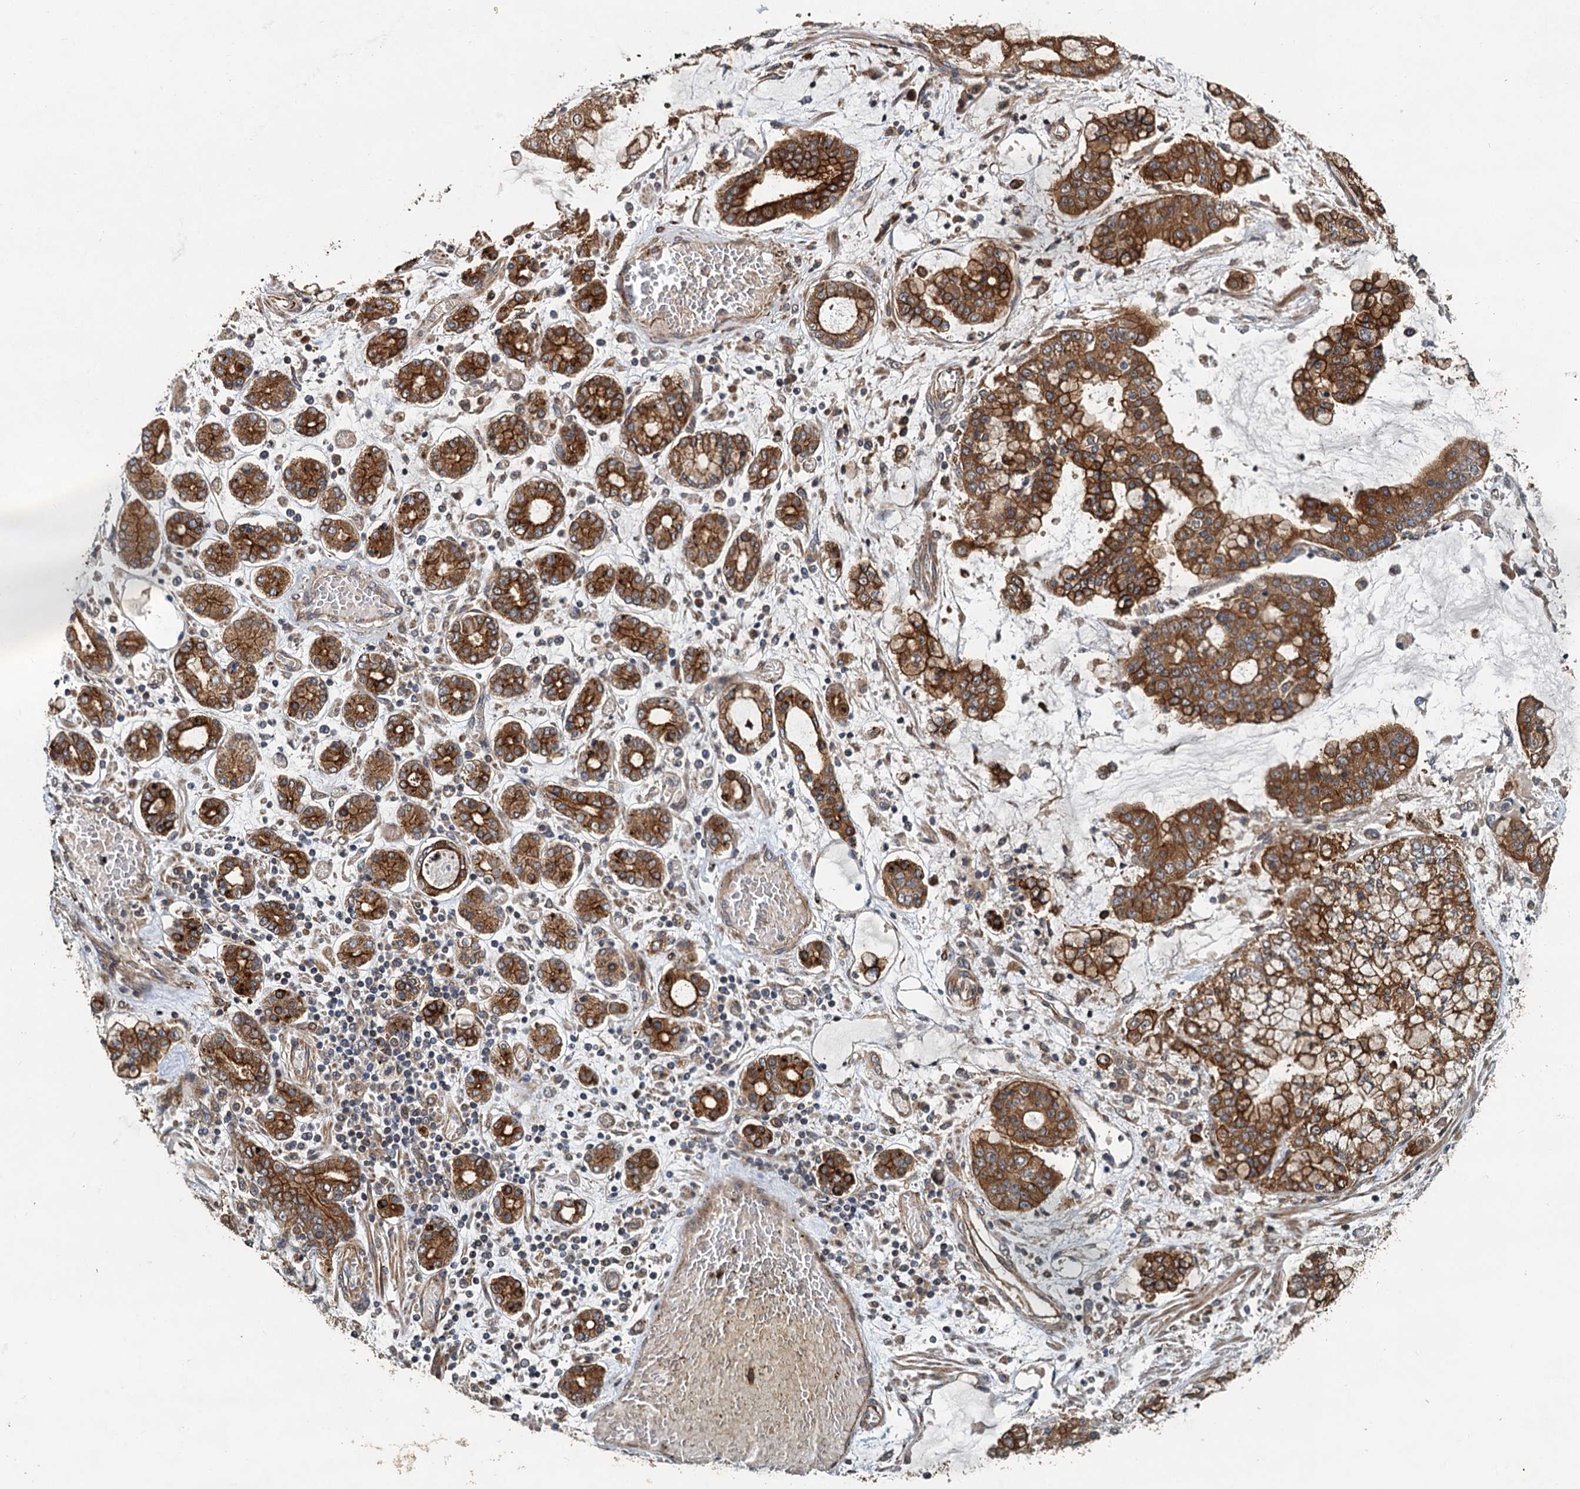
{"staining": {"intensity": "strong", "quantity": ">75%", "location": "cytoplasmic/membranous"}, "tissue": "stomach cancer", "cell_type": "Tumor cells", "image_type": "cancer", "snomed": [{"axis": "morphology", "description": "Normal tissue, NOS"}, {"axis": "morphology", "description": "Adenocarcinoma, NOS"}, {"axis": "topography", "description": "Stomach, upper"}, {"axis": "topography", "description": "Stomach"}], "caption": "Immunohistochemical staining of adenocarcinoma (stomach) reveals high levels of strong cytoplasmic/membranous protein staining in about >75% of tumor cells. The staining is performed using DAB (3,3'-diaminobenzidine) brown chromogen to label protein expression. The nuclei are counter-stained blue using hematoxylin.", "gene": "LRRK2", "patient": {"sex": "male", "age": 76}}